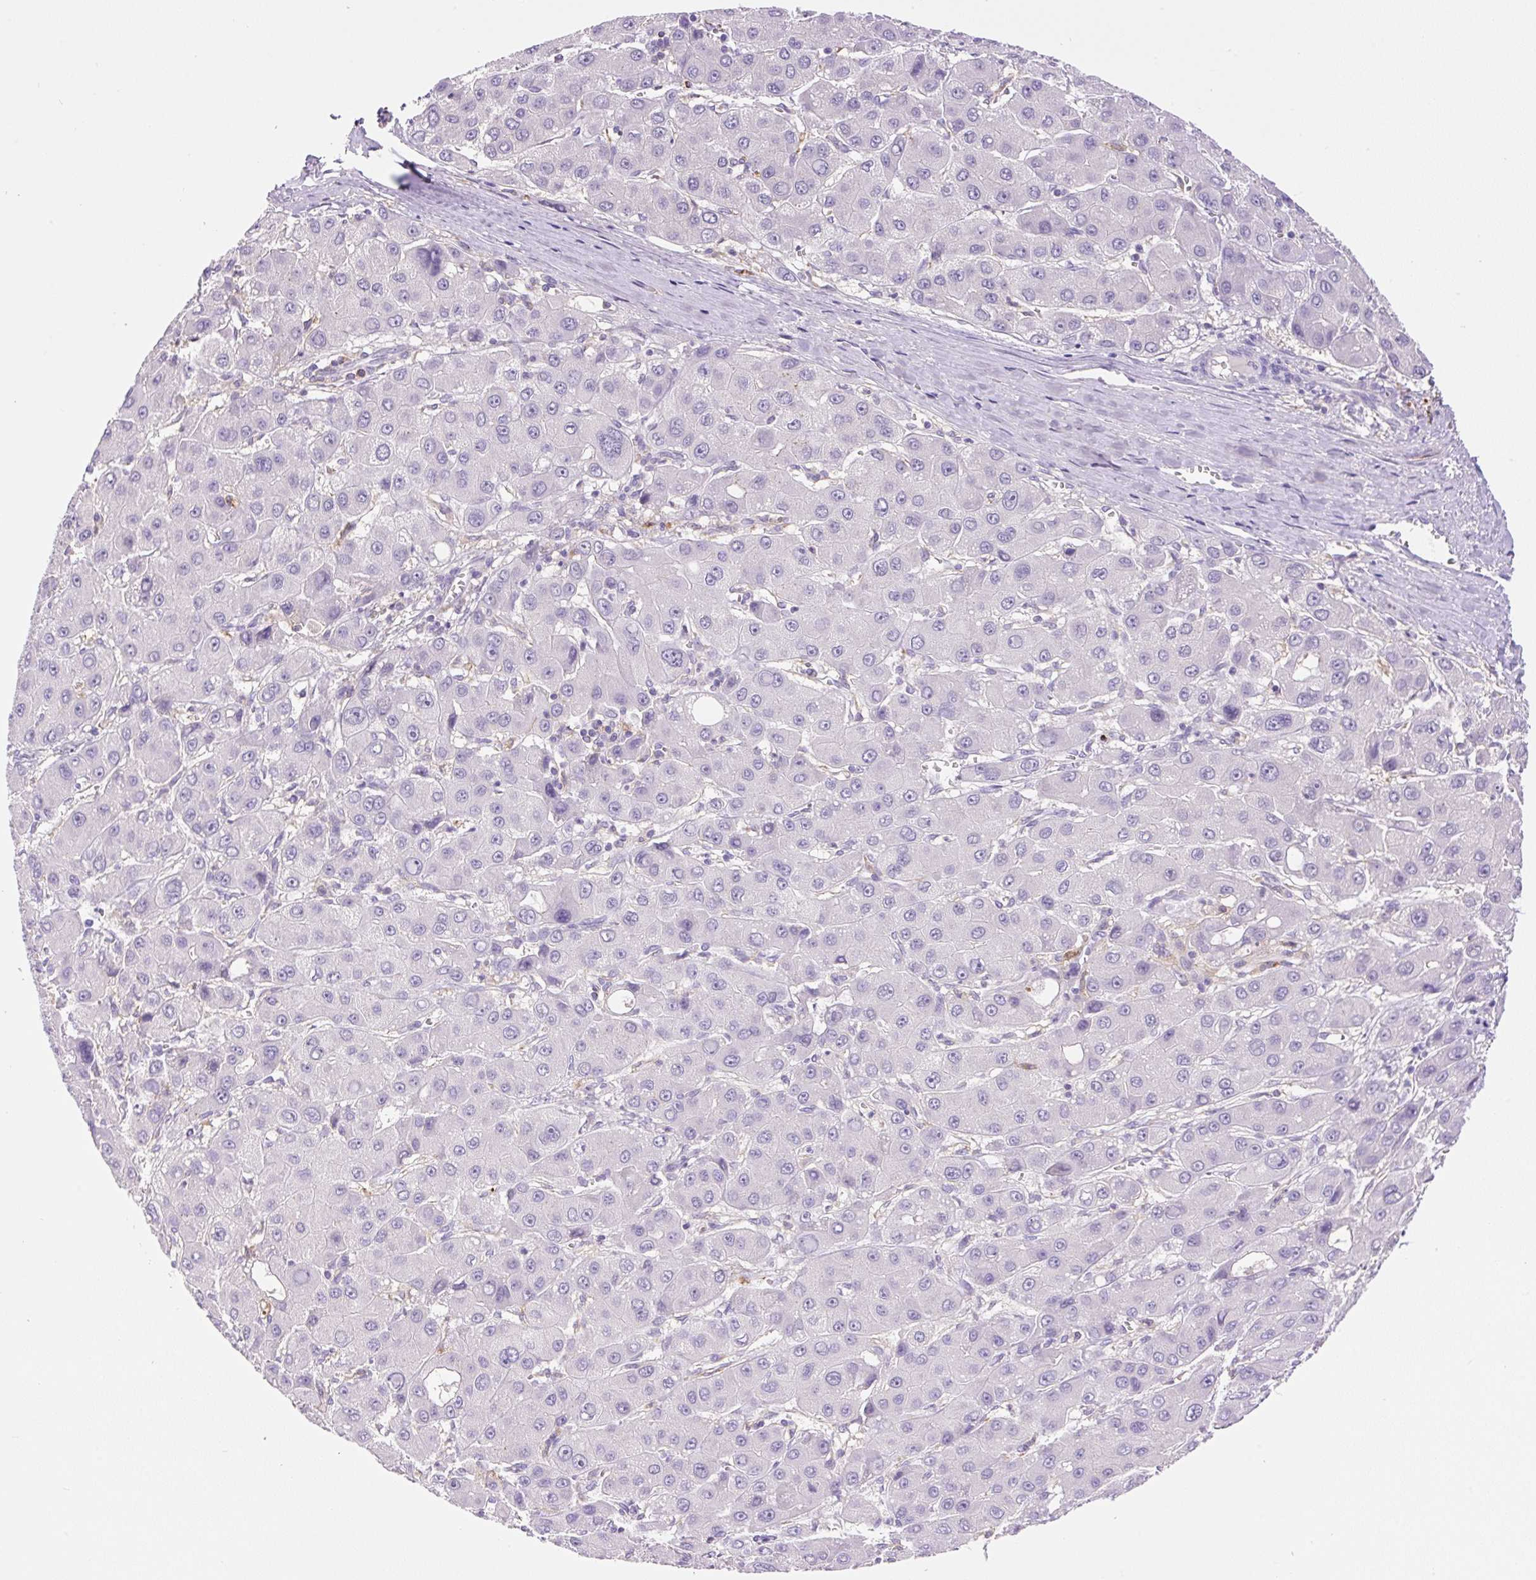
{"staining": {"intensity": "negative", "quantity": "none", "location": "none"}, "tissue": "liver cancer", "cell_type": "Tumor cells", "image_type": "cancer", "snomed": [{"axis": "morphology", "description": "Carcinoma, Hepatocellular, NOS"}, {"axis": "topography", "description": "Liver"}], "caption": "Immunohistochemical staining of liver cancer shows no significant expression in tumor cells.", "gene": "TDRD15", "patient": {"sex": "male", "age": 55}}